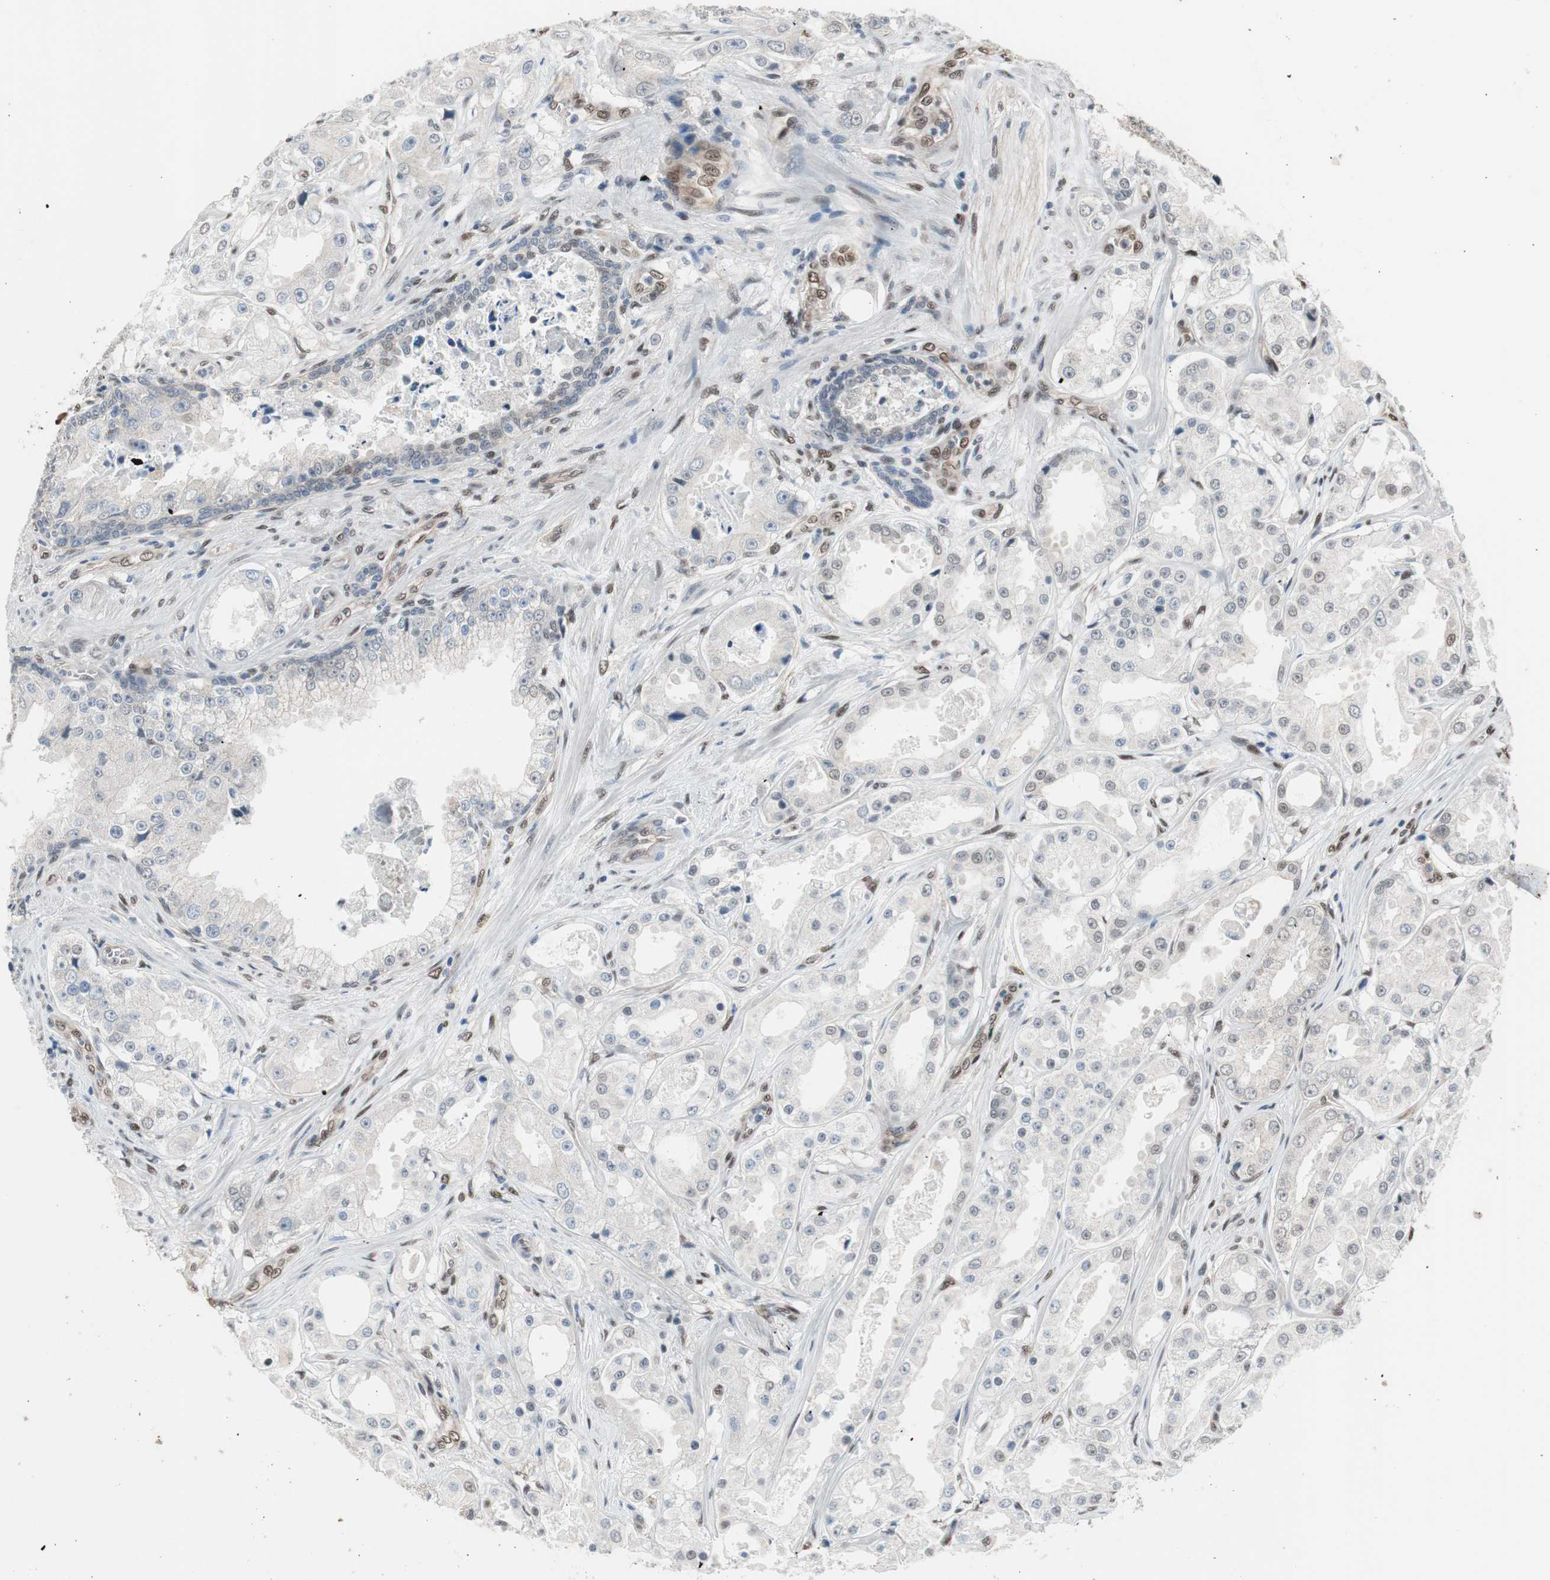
{"staining": {"intensity": "weak", "quantity": "<25%", "location": "nuclear"}, "tissue": "prostate cancer", "cell_type": "Tumor cells", "image_type": "cancer", "snomed": [{"axis": "morphology", "description": "Adenocarcinoma, High grade"}, {"axis": "topography", "description": "Prostate"}], "caption": "Immunohistochemical staining of high-grade adenocarcinoma (prostate) shows no significant expression in tumor cells.", "gene": "PML", "patient": {"sex": "male", "age": 73}}